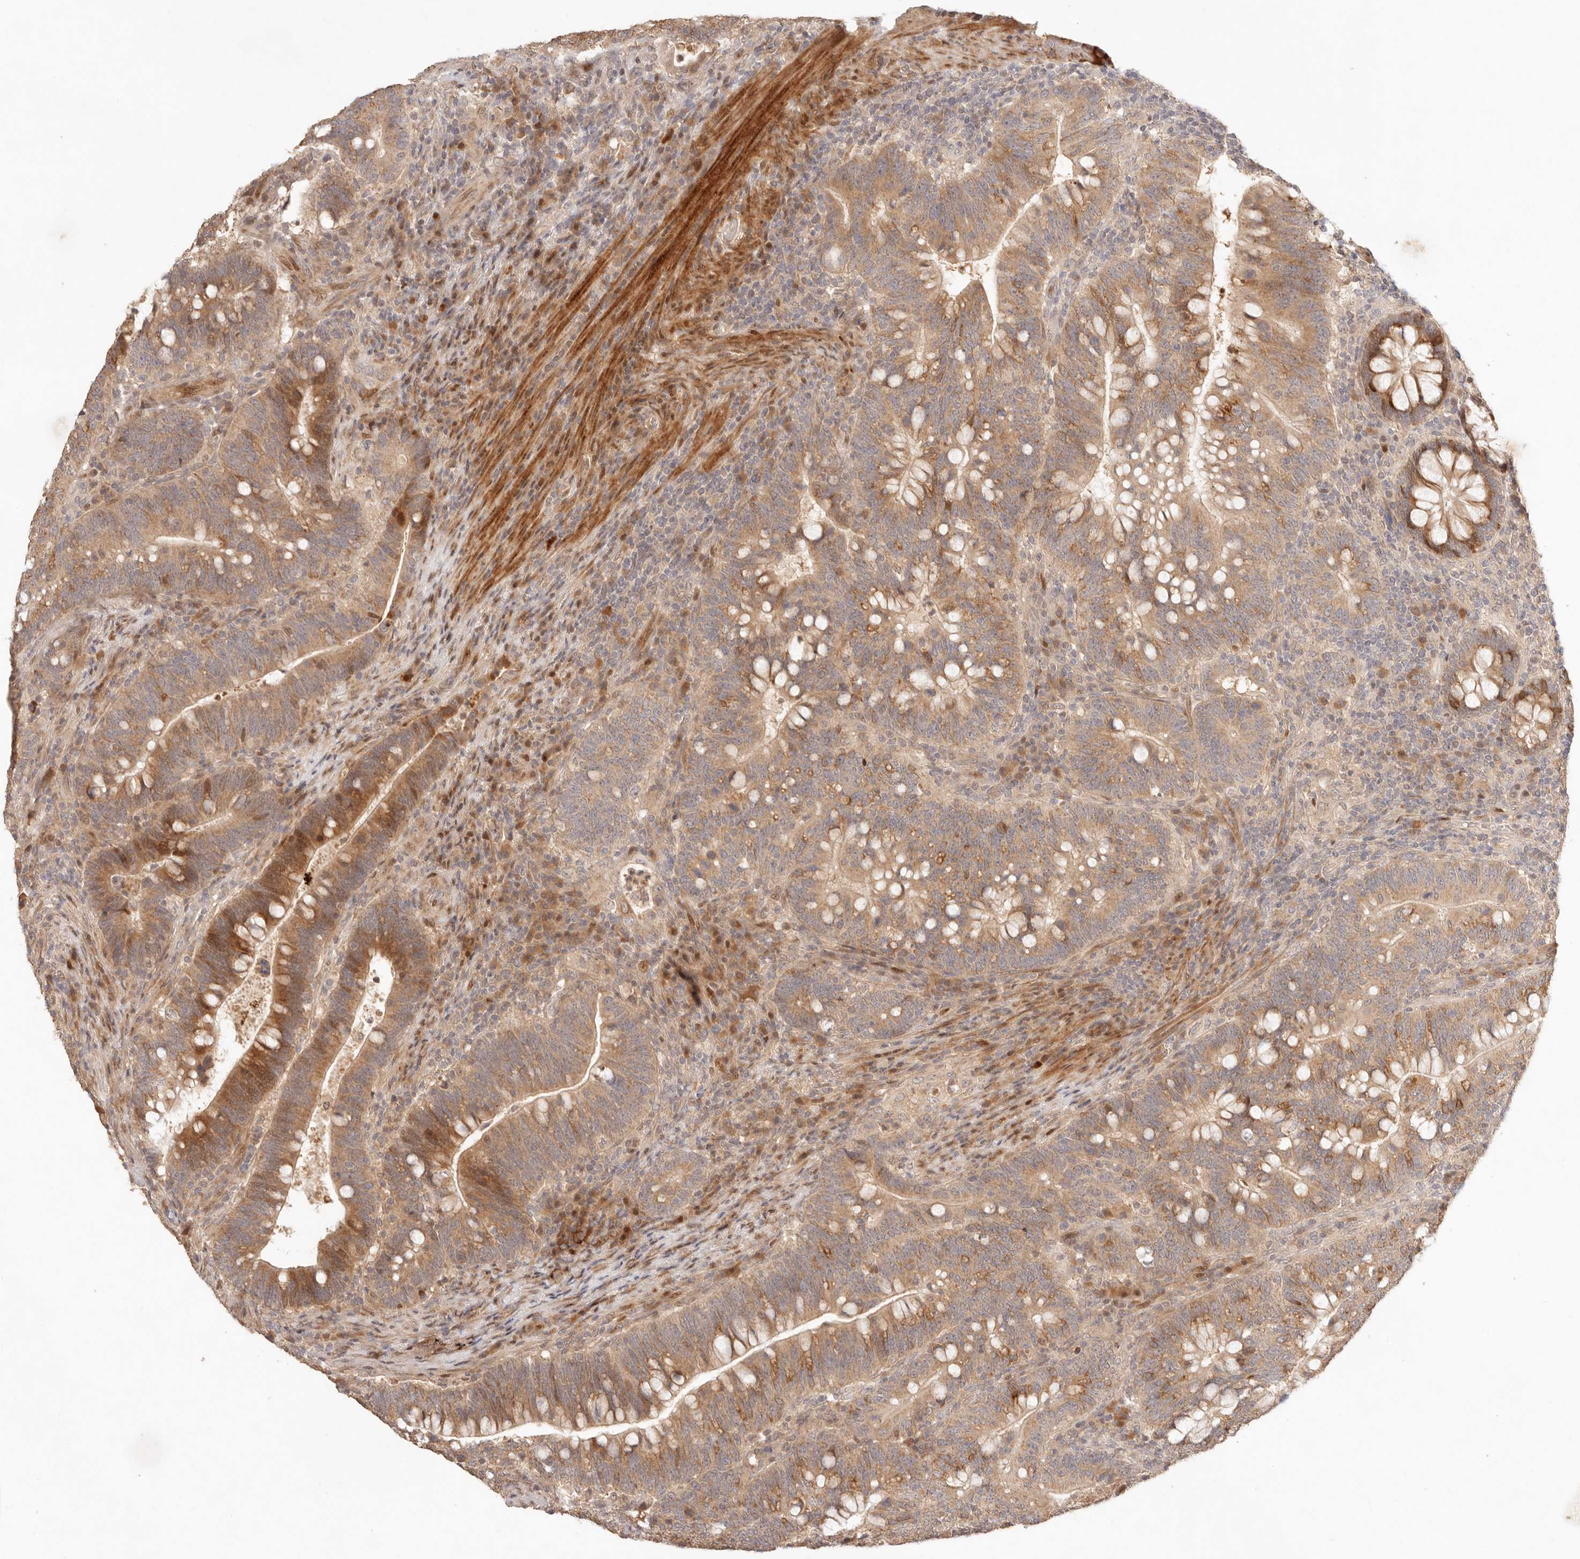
{"staining": {"intensity": "strong", "quantity": ">75%", "location": "cytoplasmic/membranous"}, "tissue": "colorectal cancer", "cell_type": "Tumor cells", "image_type": "cancer", "snomed": [{"axis": "morphology", "description": "Adenocarcinoma, NOS"}, {"axis": "topography", "description": "Colon"}], "caption": "IHC of human colorectal cancer shows high levels of strong cytoplasmic/membranous staining in about >75% of tumor cells.", "gene": "PHLDA3", "patient": {"sex": "female", "age": 66}}